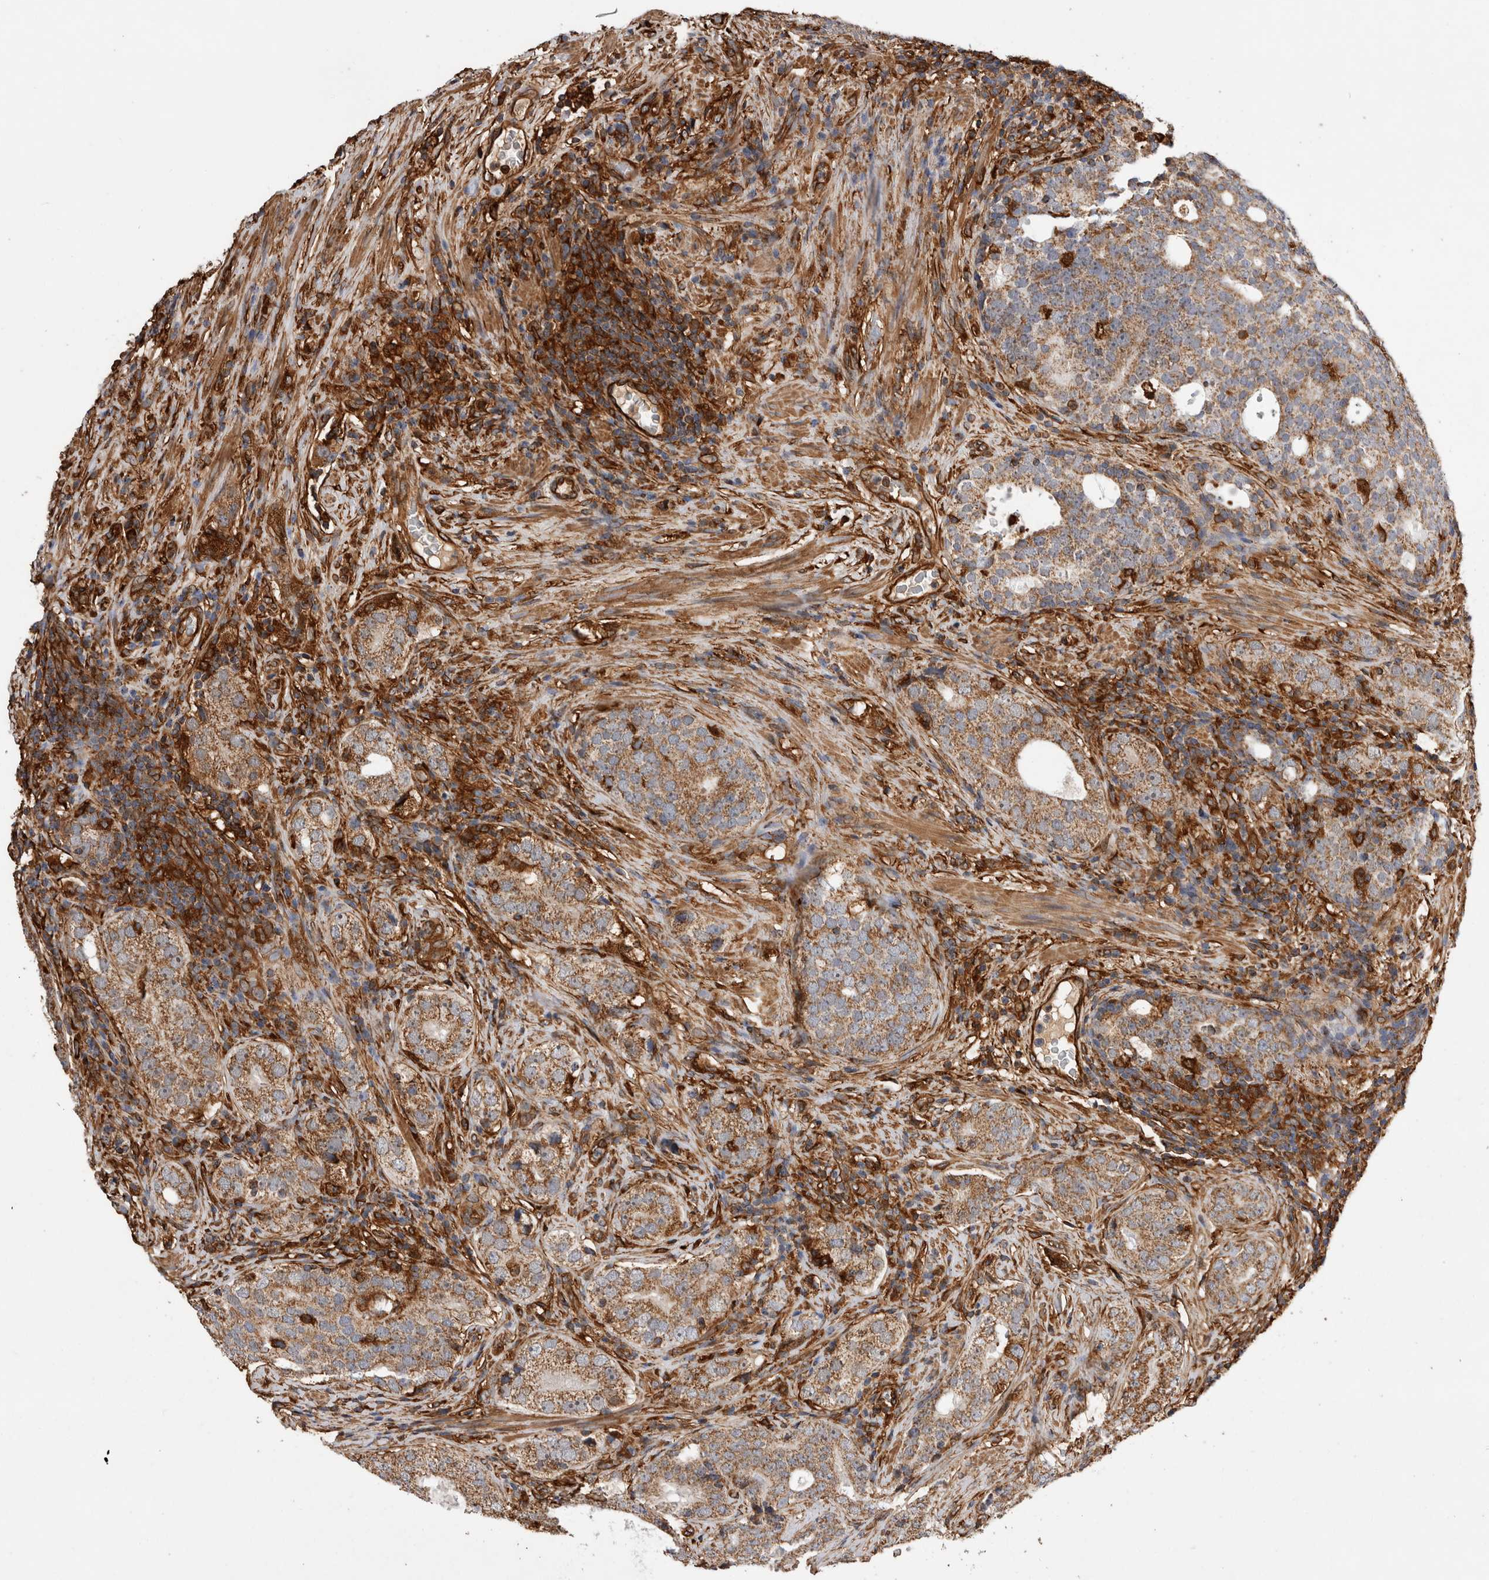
{"staining": {"intensity": "moderate", "quantity": ">75%", "location": "cytoplasmic/membranous"}, "tissue": "prostate cancer", "cell_type": "Tumor cells", "image_type": "cancer", "snomed": [{"axis": "morphology", "description": "Adenocarcinoma, High grade"}, {"axis": "topography", "description": "Prostate"}], "caption": "A photomicrograph of prostate cancer (adenocarcinoma (high-grade)) stained for a protein exhibits moderate cytoplasmic/membranous brown staining in tumor cells. The staining was performed using DAB (3,3'-diaminobenzidine), with brown indicating positive protein expression. Nuclei are stained blue with hematoxylin.", "gene": "ZNF397", "patient": {"sex": "male", "age": 56}}